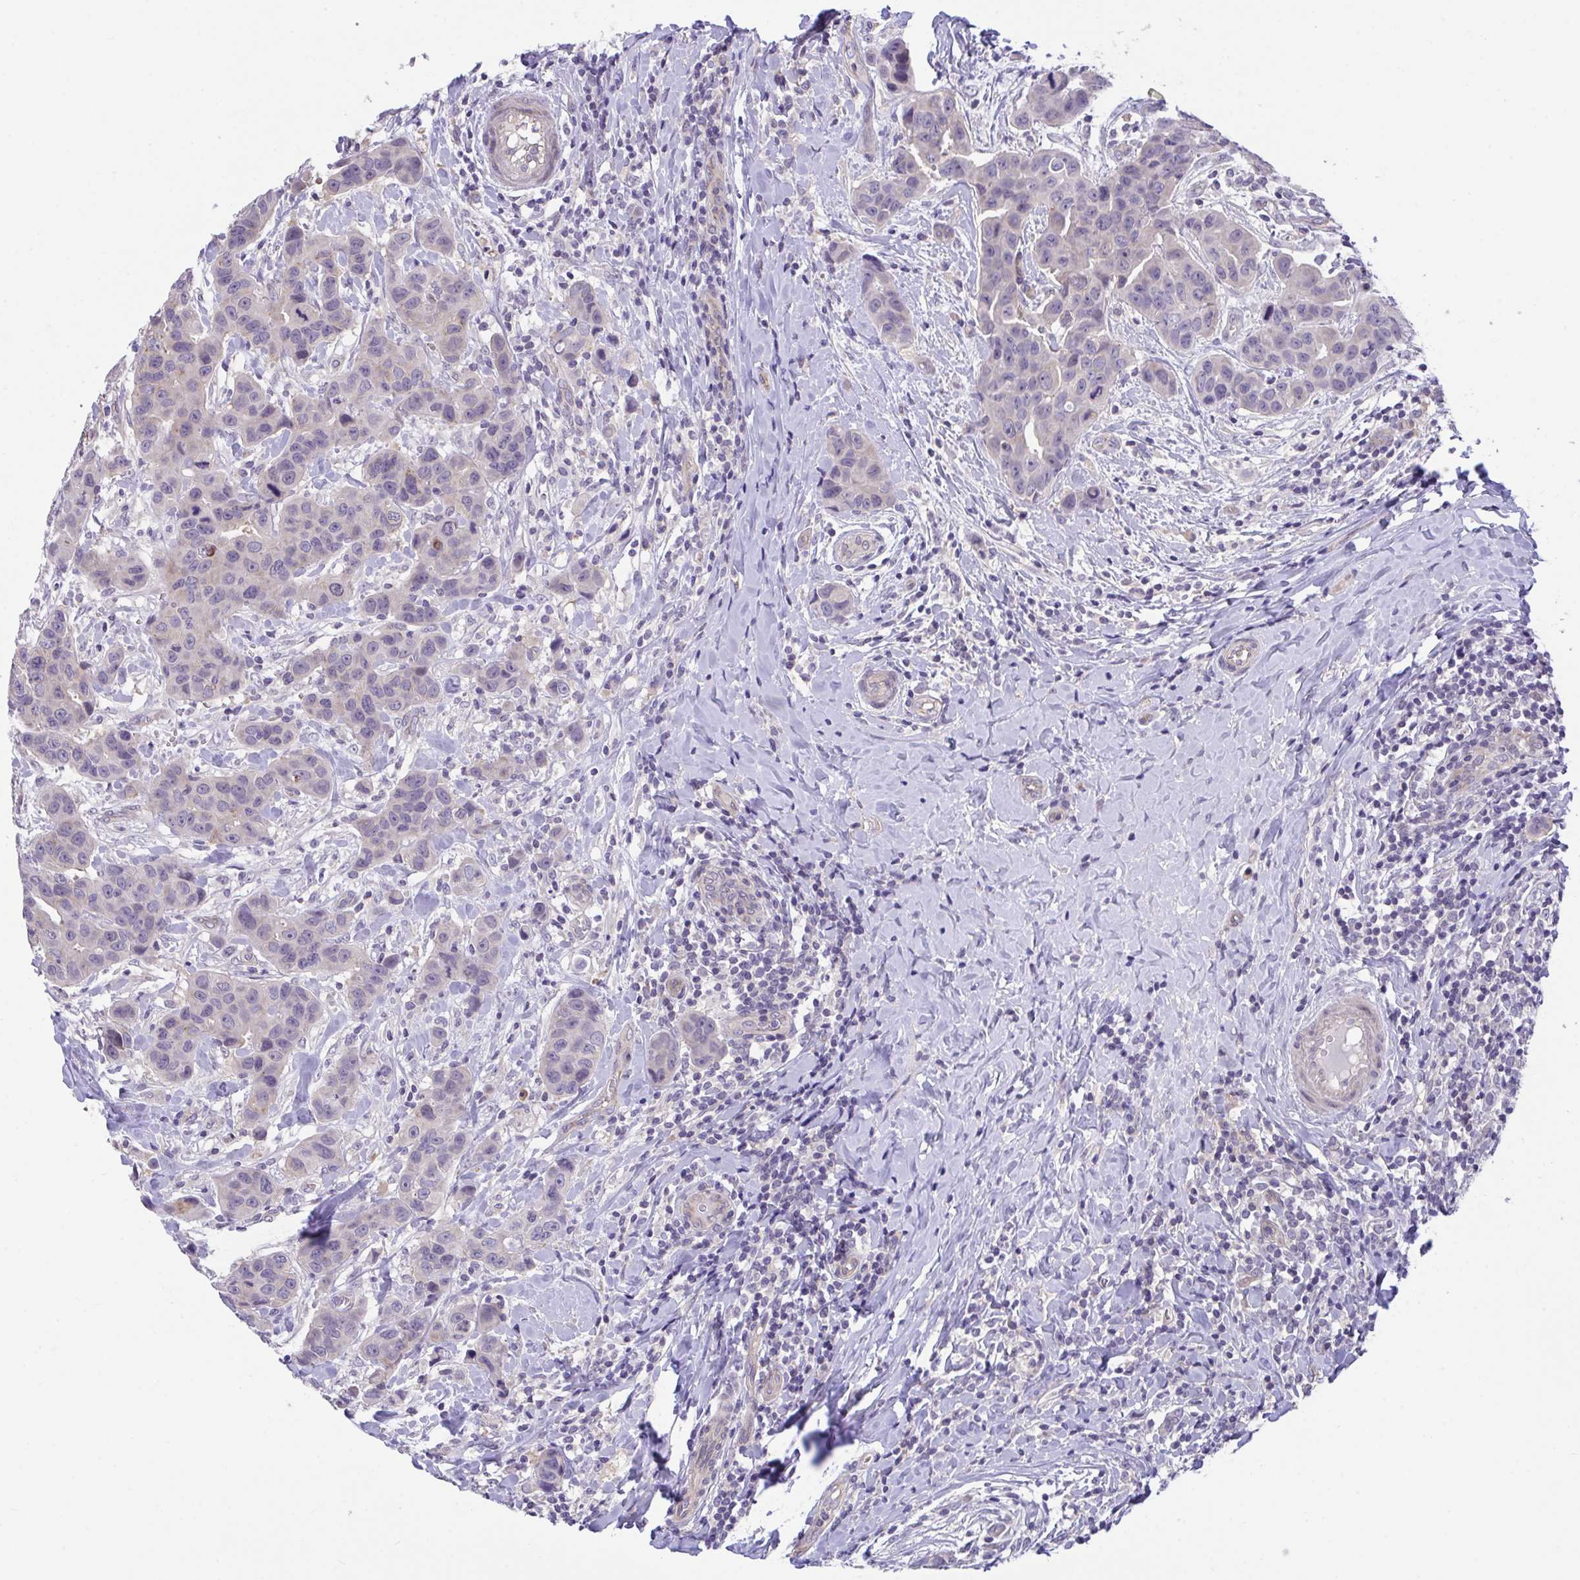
{"staining": {"intensity": "negative", "quantity": "none", "location": "none"}, "tissue": "breast cancer", "cell_type": "Tumor cells", "image_type": "cancer", "snomed": [{"axis": "morphology", "description": "Duct carcinoma"}, {"axis": "topography", "description": "Breast"}], "caption": "The micrograph demonstrates no significant staining in tumor cells of breast cancer (infiltrating ductal carcinoma). (DAB IHC, high magnification).", "gene": "RHOXF1", "patient": {"sex": "female", "age": 24}}